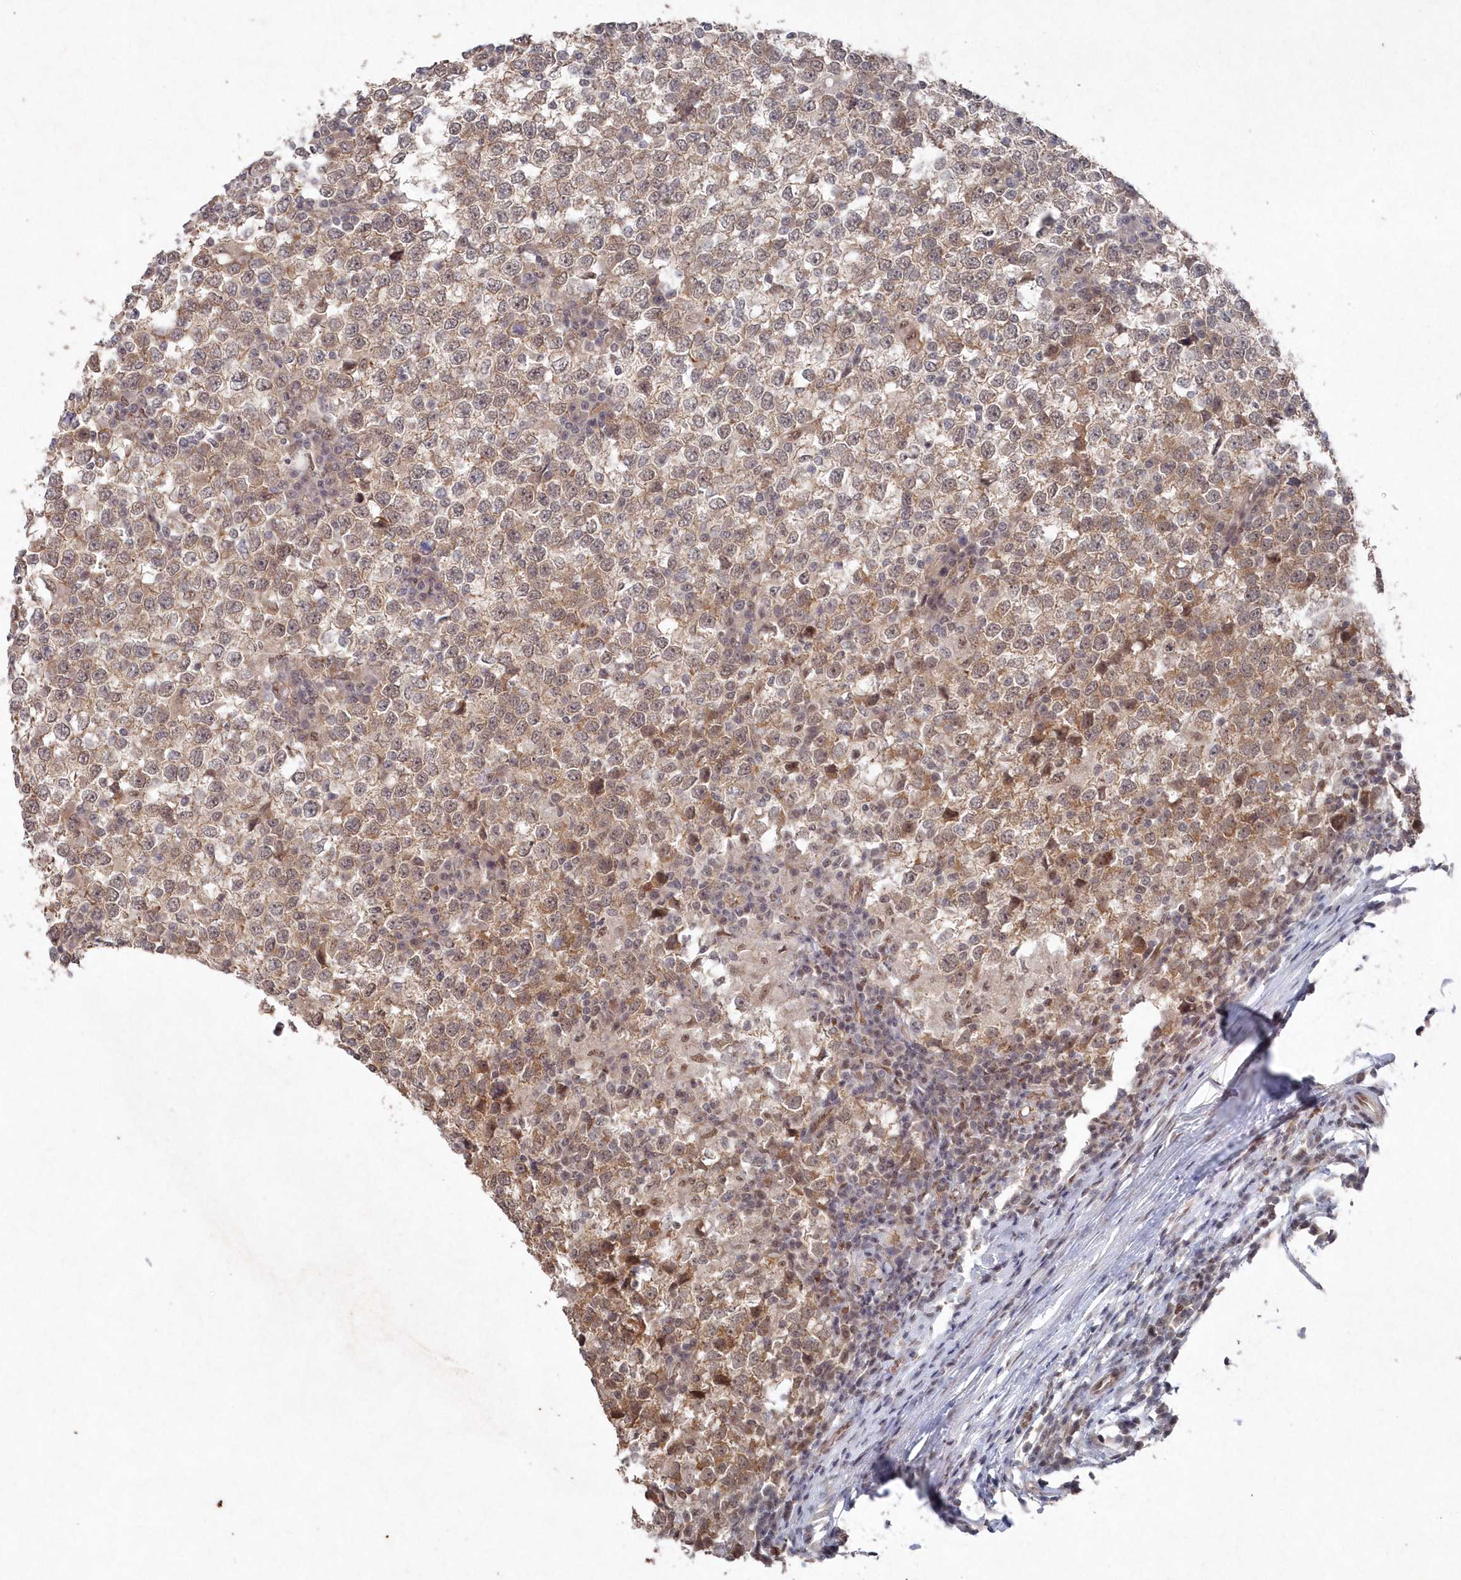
{"staining": {"intensity": "weak", "quantity": "25%-75%", "location": "cytoplasmic/membranous"}, "tissue": "testis cancer", "cell_type": "Tumor cells", "image_type": "cancer", "snomed": [{"axis": "morphology", "description": "Seminoma, NOS"}, {"axis": "topography", "description": "Testis"}], "caption": "High-power microscopy captured an immunohistochemistry histopathology image of testis cancer, revealing weak cytoplasmic/membranous staining in about 25%-75% of tumor cells.", "gene": "VSIG2", "patient": {"sex": "male", "age": 65}}